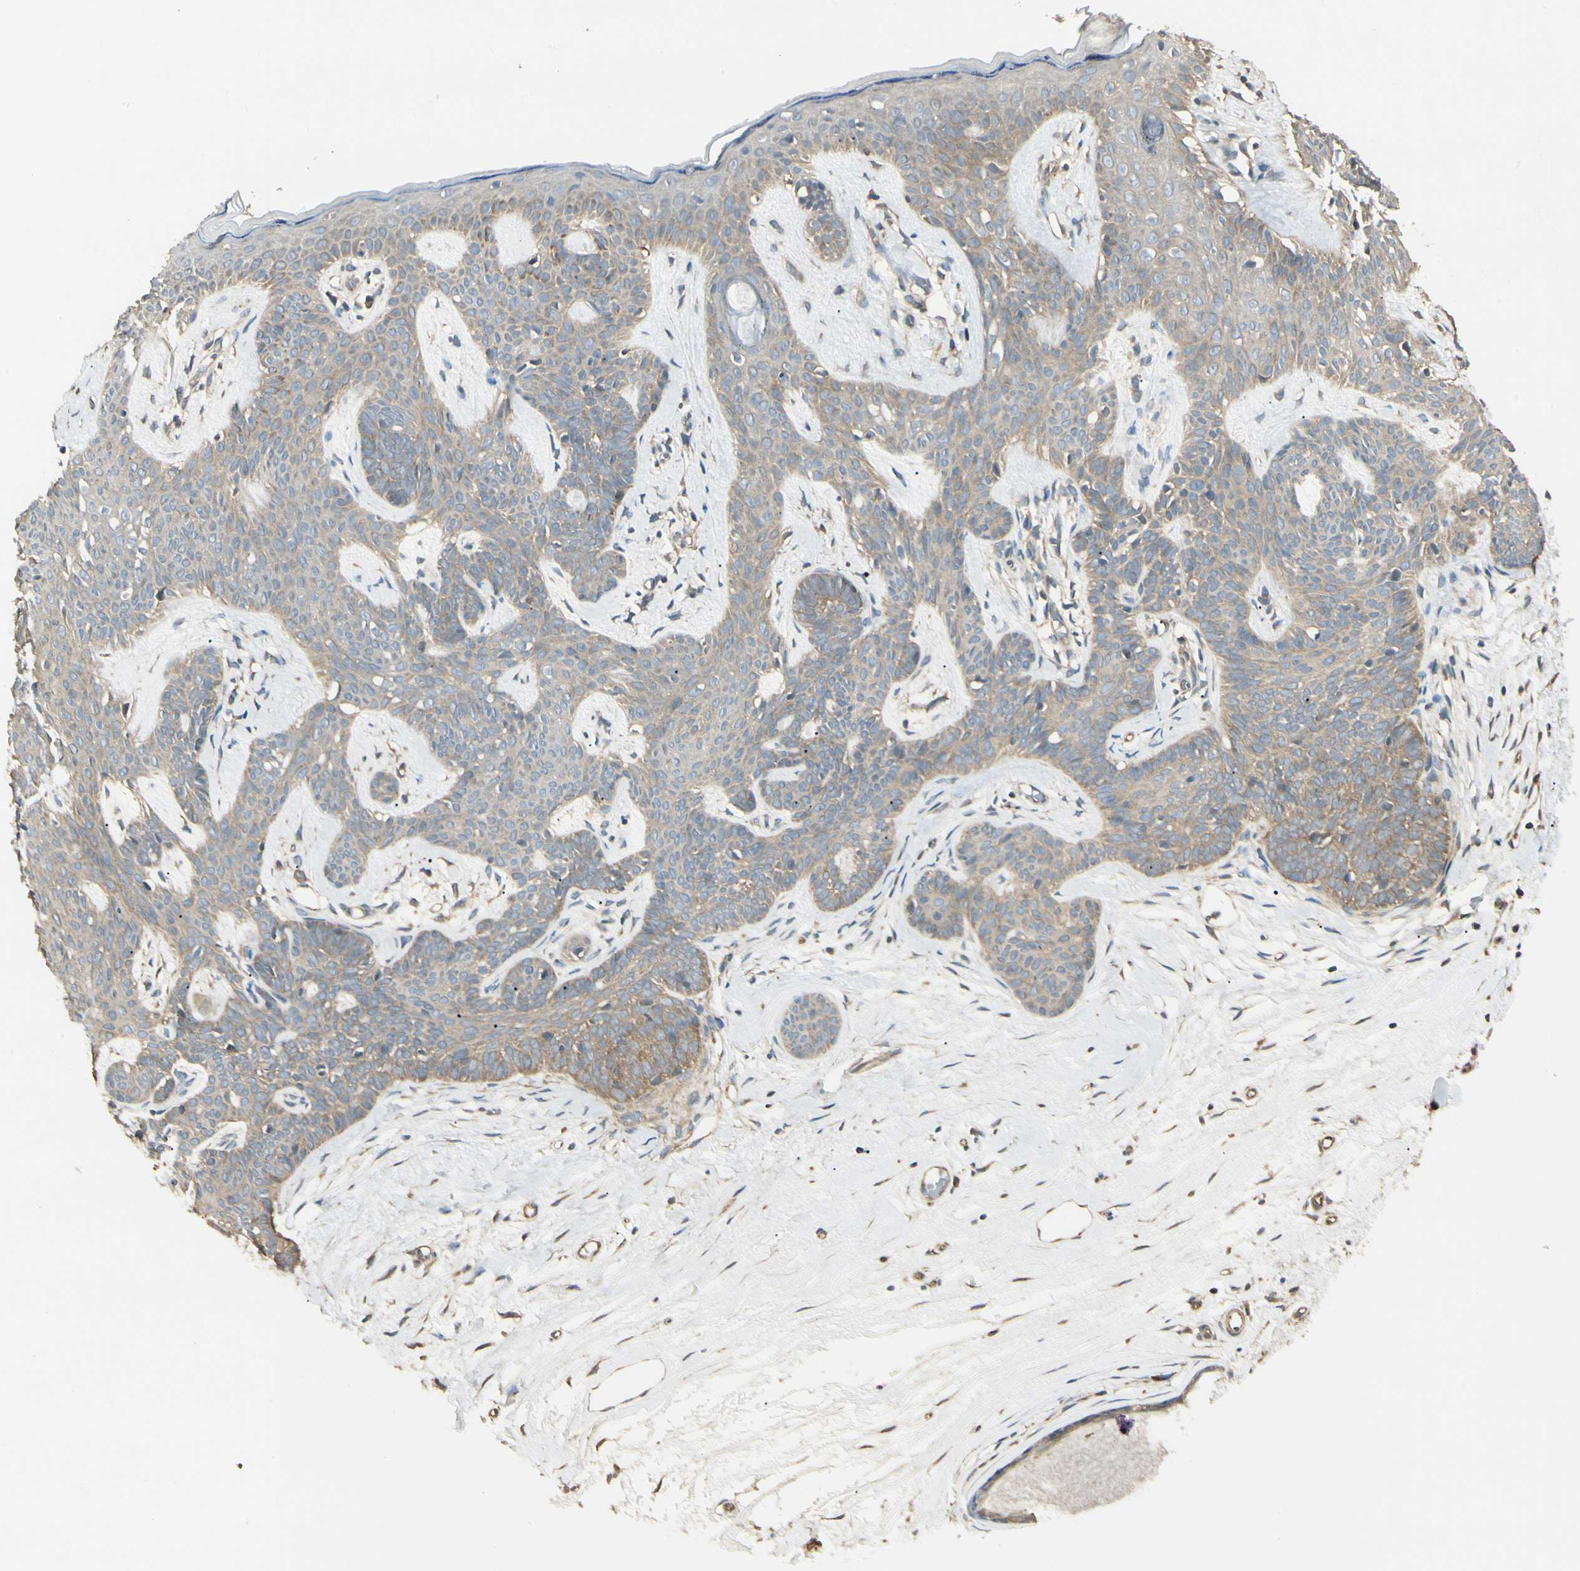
{"staining": {"intensity": "weak", "quantity": ">75%", "location": "cytoplasmic/membranous"}, "tissue": "skin cancer", "cell_type": "Tumor cells", "image_type": "cancer", "snomed": [{"axis": "morphology", "description": "Developmental malformation"}, {"axis": "morphology", "description": "Basal cell carcinoma"}, {"axis": "topography", "description": "Skin"}], "caption": "Immunohistochemistry (IHC) of skin cancer (basal cell carcinoma) demonstrates low levels of weak cytoplasmic/membranous positivity in about >75% of tumor cells.", "gene": "IRAG1", "patient": {"sex": "female", "age": 62}}